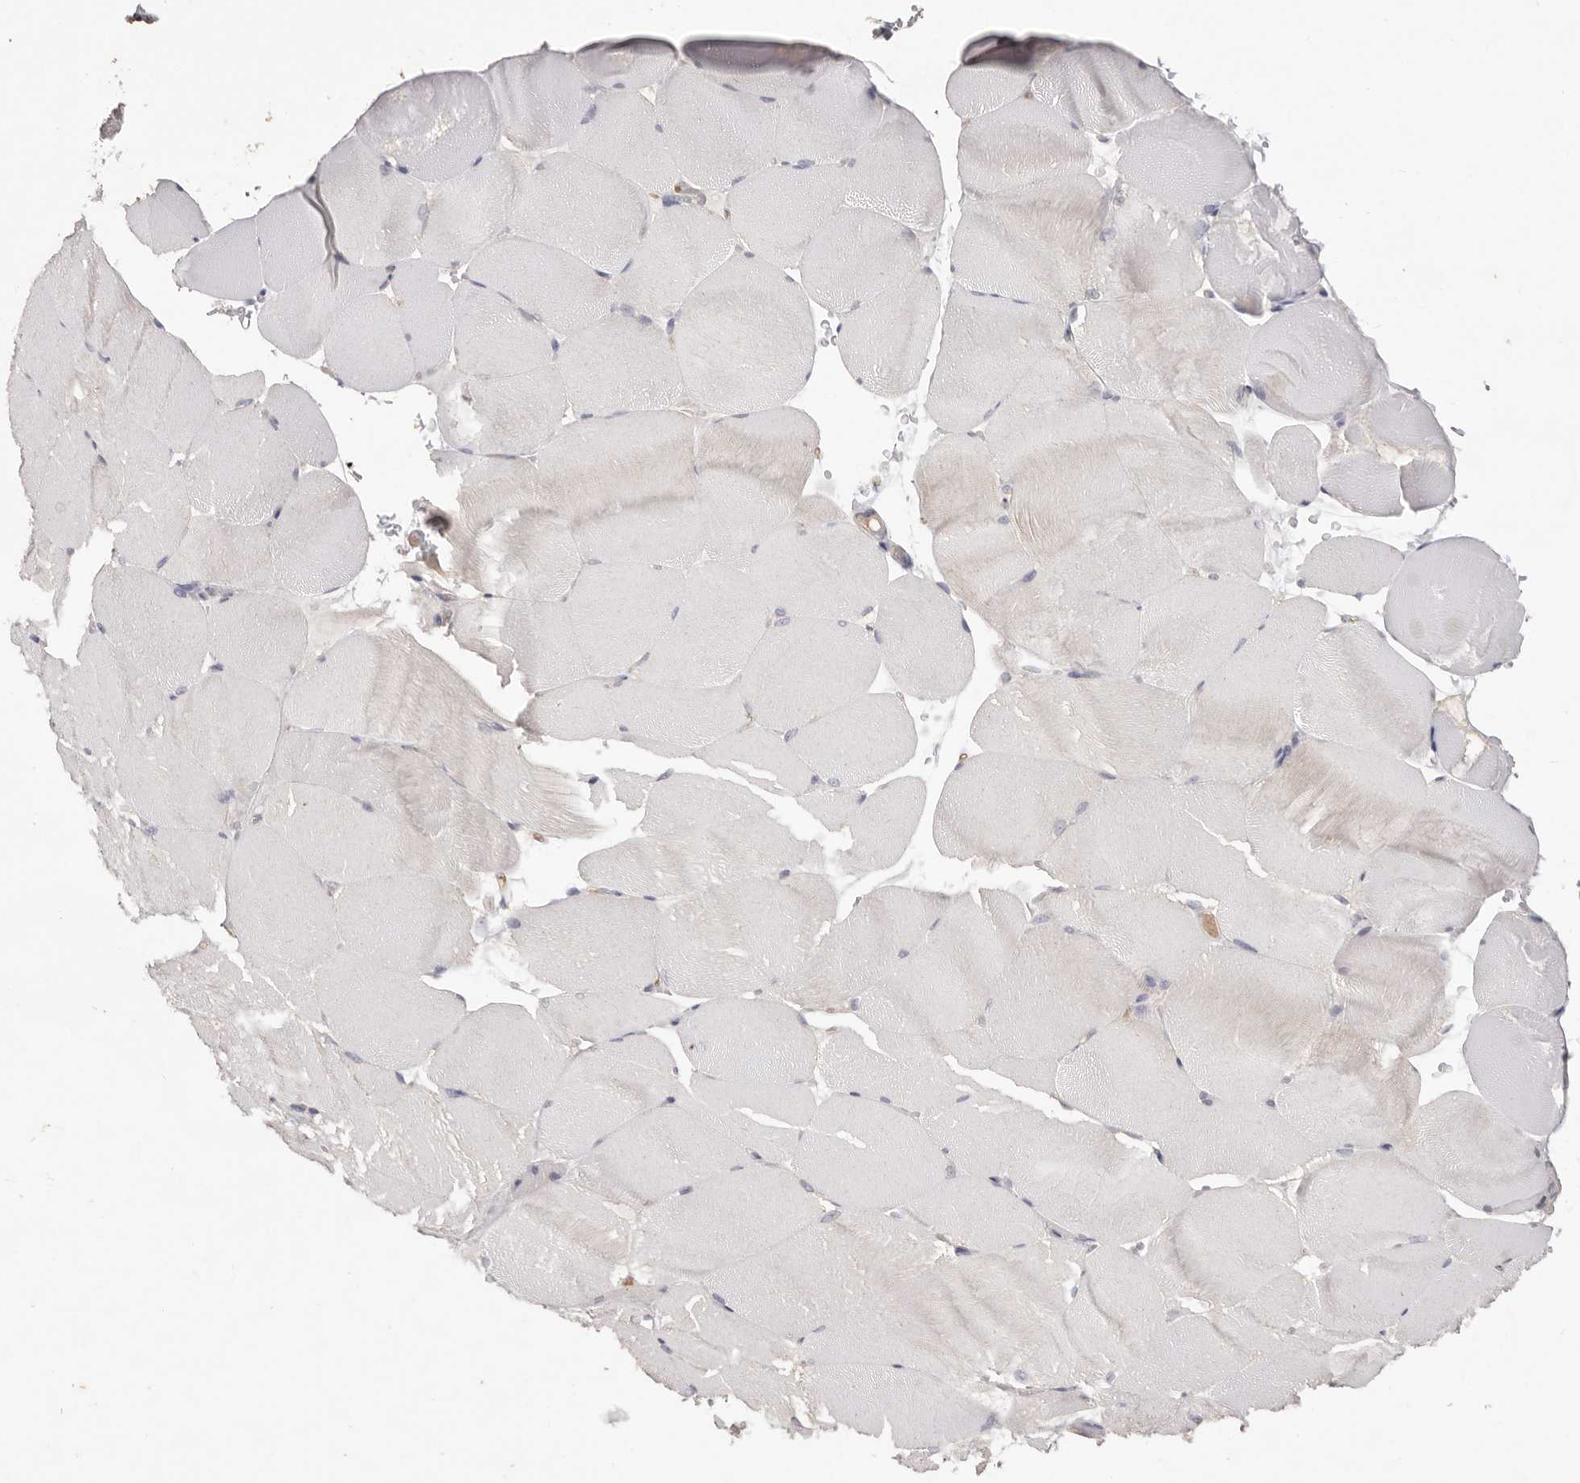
{"staining": {"intensity": "negative", "quantity": "none", "location": "none"}, "tissue": "skeletal muscle", "cell_type": "Myocytes", "image_type": "normal", "snomed": [{"axis": "morphology", "description": "Normal tissue, NOS"}, {"axis": "topography", "description": "Skeletal muscle"}, {"axis": "topography", "description": "Parathyroid gland"}], "caption": "Immunohistochemistry histopathology image of unremarkable skeletal muscle stained for a protein (brown), which exhibits no positivity in myocytes.", "gene": "HCAR2", "patient": {"sex": "female", "age": 37}}